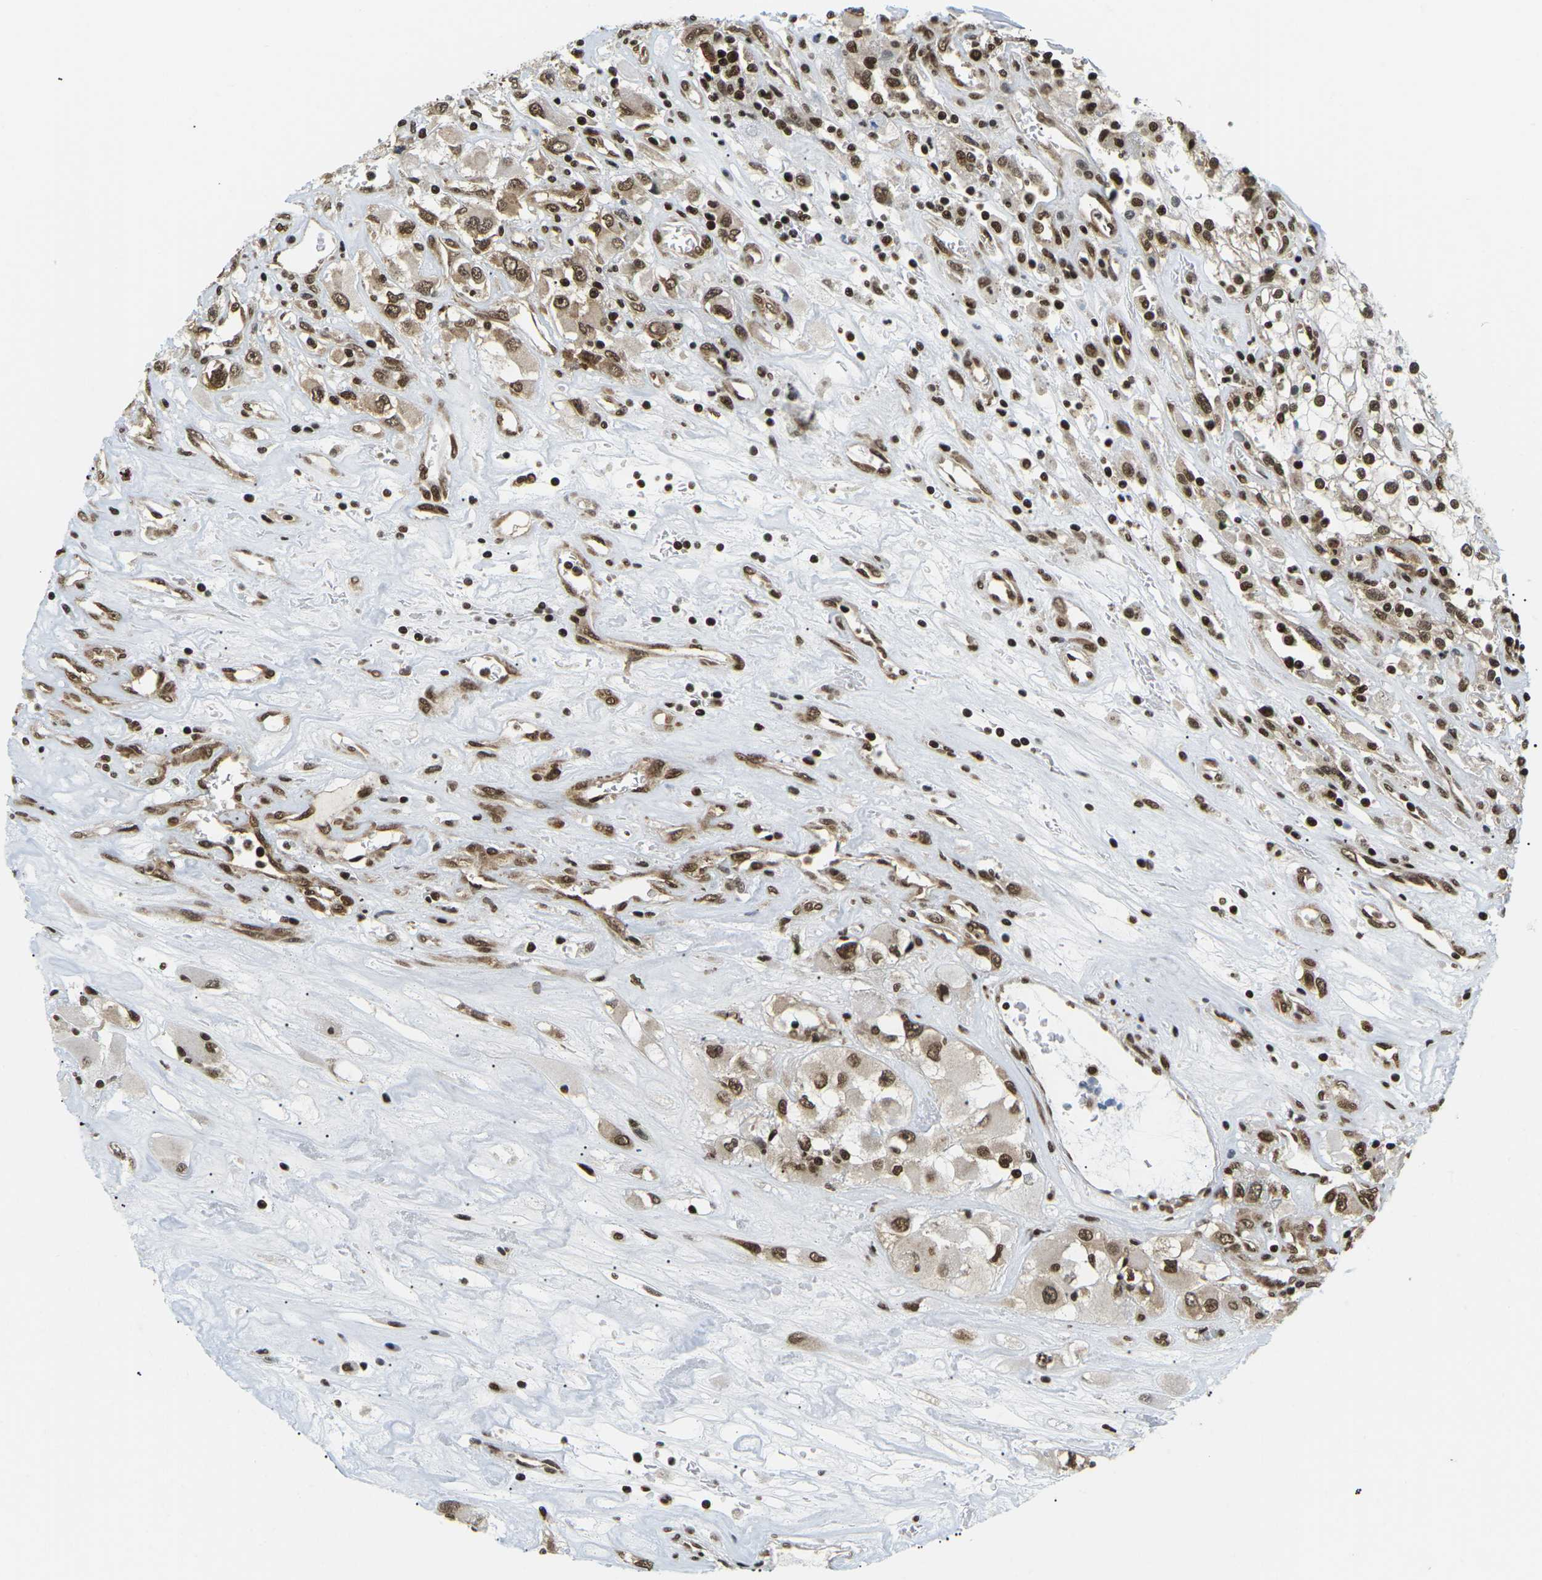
{"staining": {"intensity": "strong", "quantity": ">75%", "location": "cytoplasmic/membranous,nuclear"}, "tissue": "renal cancer", "cell_type": "Tumor cells", "image_type": "cancer", "snomed": [{"axis": "morphology", "description": "Adenocarcinoma, NOS"}, {"axis": "topography", "description": "Kidney"}], "caption": "Adenocarcinoma (renal) stained with a brown dye exhibits strong cytoplasmic/membranous and nuclear positive positivity in about >75% of tumor cells.", "gene": "CELF1", "patient": {"sex": "female", "age": 52}}